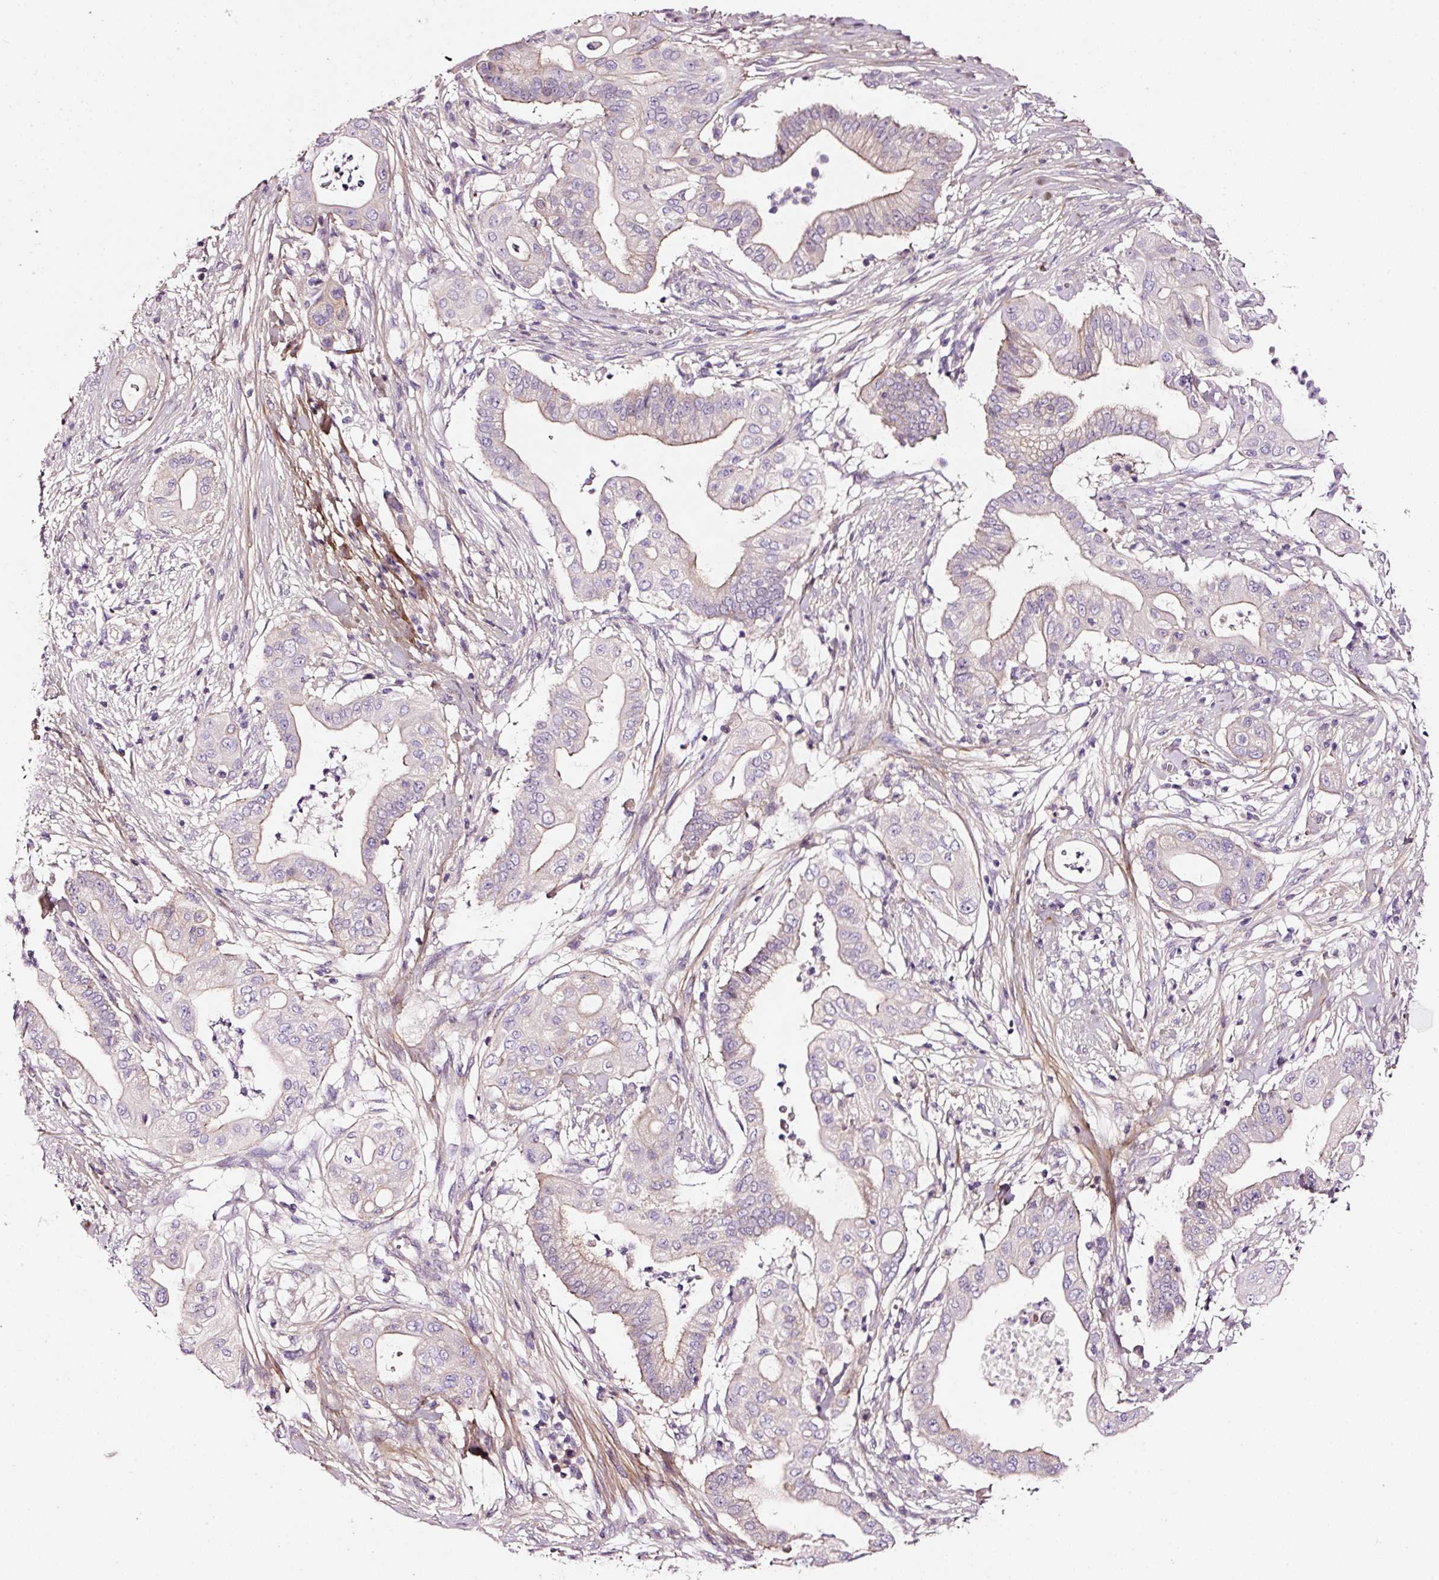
{"staining": {"intensity": "moderate", "quantity": "<25%", "location": "cytoplasmic/membranous"}, "tissue": "pancreatic cancer", "cell_type": "Tumor cells", "image_type": "cancer", "snomed": [{"axis": "morphology", "description": "Adenocarcinoma, NOS"}, {"axis": "topography", "description": "Pancreas"}], "caption": "Immunohistochemistry (DAB (3,3'-diaminobenzidine)) staining of human adenocarcinoma (pancreatic) displays moderate cytoplasmic/membranous protein staining in about <25% of tumor cells. (Brightfield microscopy of DAB IHC at high magnification).", "gene": "SOS2", "patient": {"sex": "male", "age": 68}}